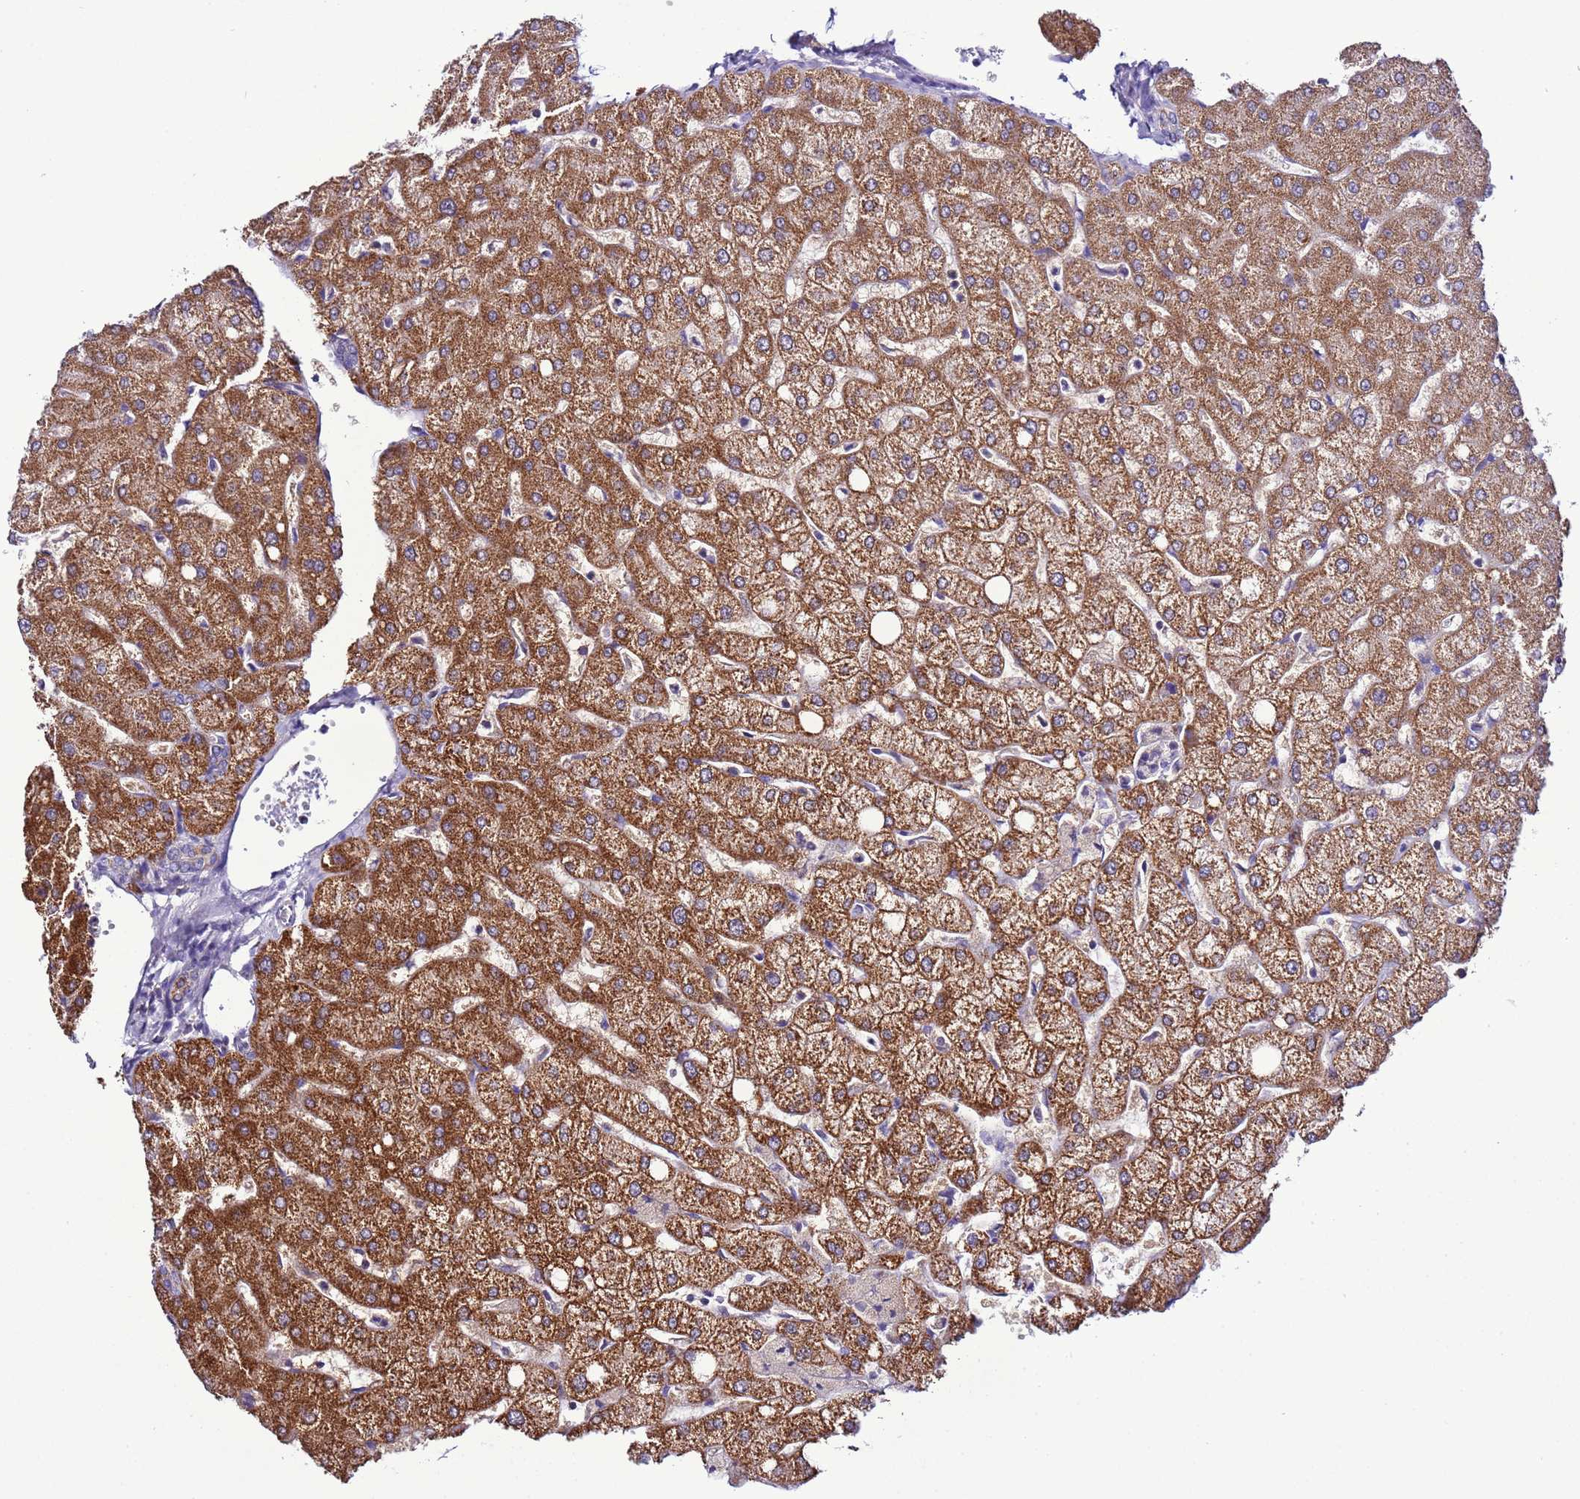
{"staining": {"intensity": "weak", "quantity": "25%-75%", "location": "cytoplasmic/membranous"}, "tissue": "liver", "cell_type": "Cholangiocytes", "image_type": "normal", "snomed": [{"axis": "morphology", "description": "Normal tissue, NOS"}, {"axis": "topography", "description": "Liver"}], "caption": "Immunohistochemistry (DAB (3,3'-diaminobenzidine)) staining of benign human liver displays weak cytoplasmic/membranous protein staining in about 25%-75% of cholangiocytes.", "gene": "UEVLD", "patient": {"sex": "female", "age": 54}}